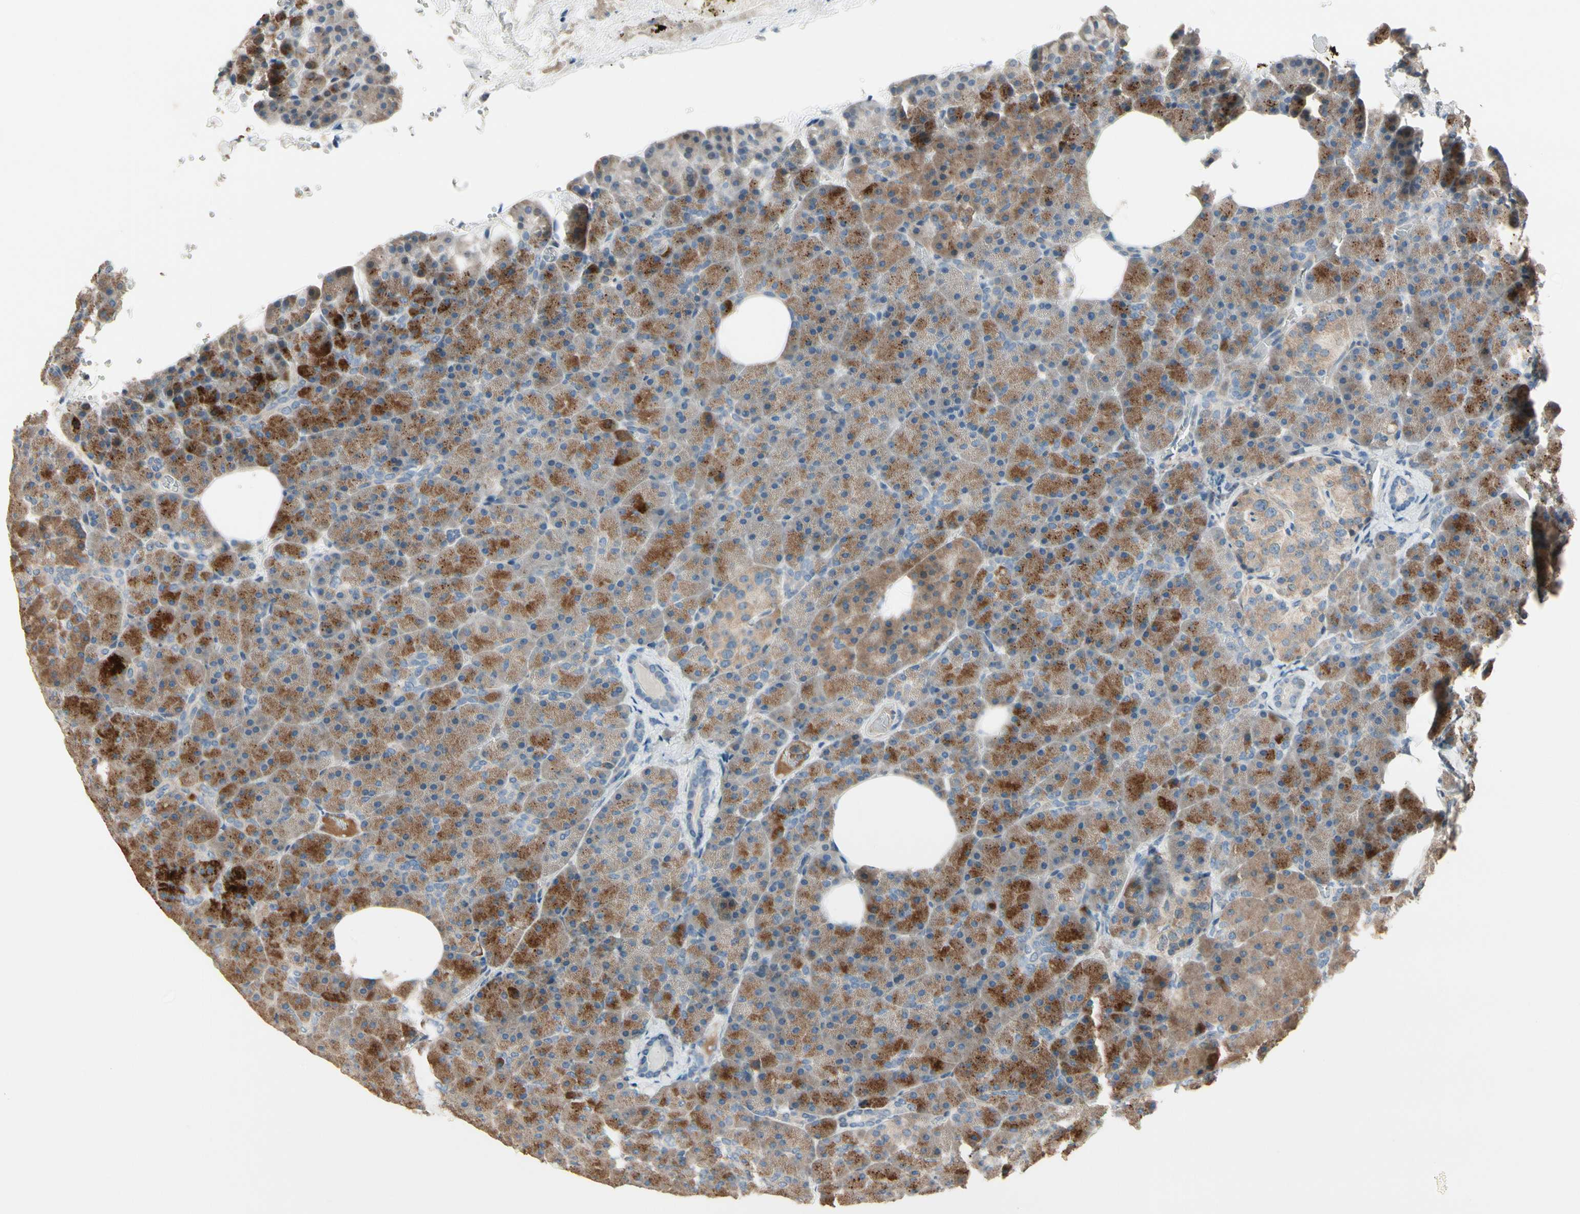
{"staining": {"intensity": "strong", "quantity": ">75%", "location": "cytoplasmic/membranous"}, "tissue": "pancreas", "cell_type": "Exocrine glandular cells", "image_type": "normal", "snomed": [{"axis": "morphology", "description": "Normal tissue, NOS"}, {"axis": "topography", "description": "Pancreas"}], "caption": "Protein analysis of benign pancreas demonstrates strong cytoplasmic/membranous expression in about >75% of exocrine glandular cells. (DAB IHC with brightfield microscopy, high magnification).", "gene": "SNX29", "patient": {"sex": "female", "age": 35}}